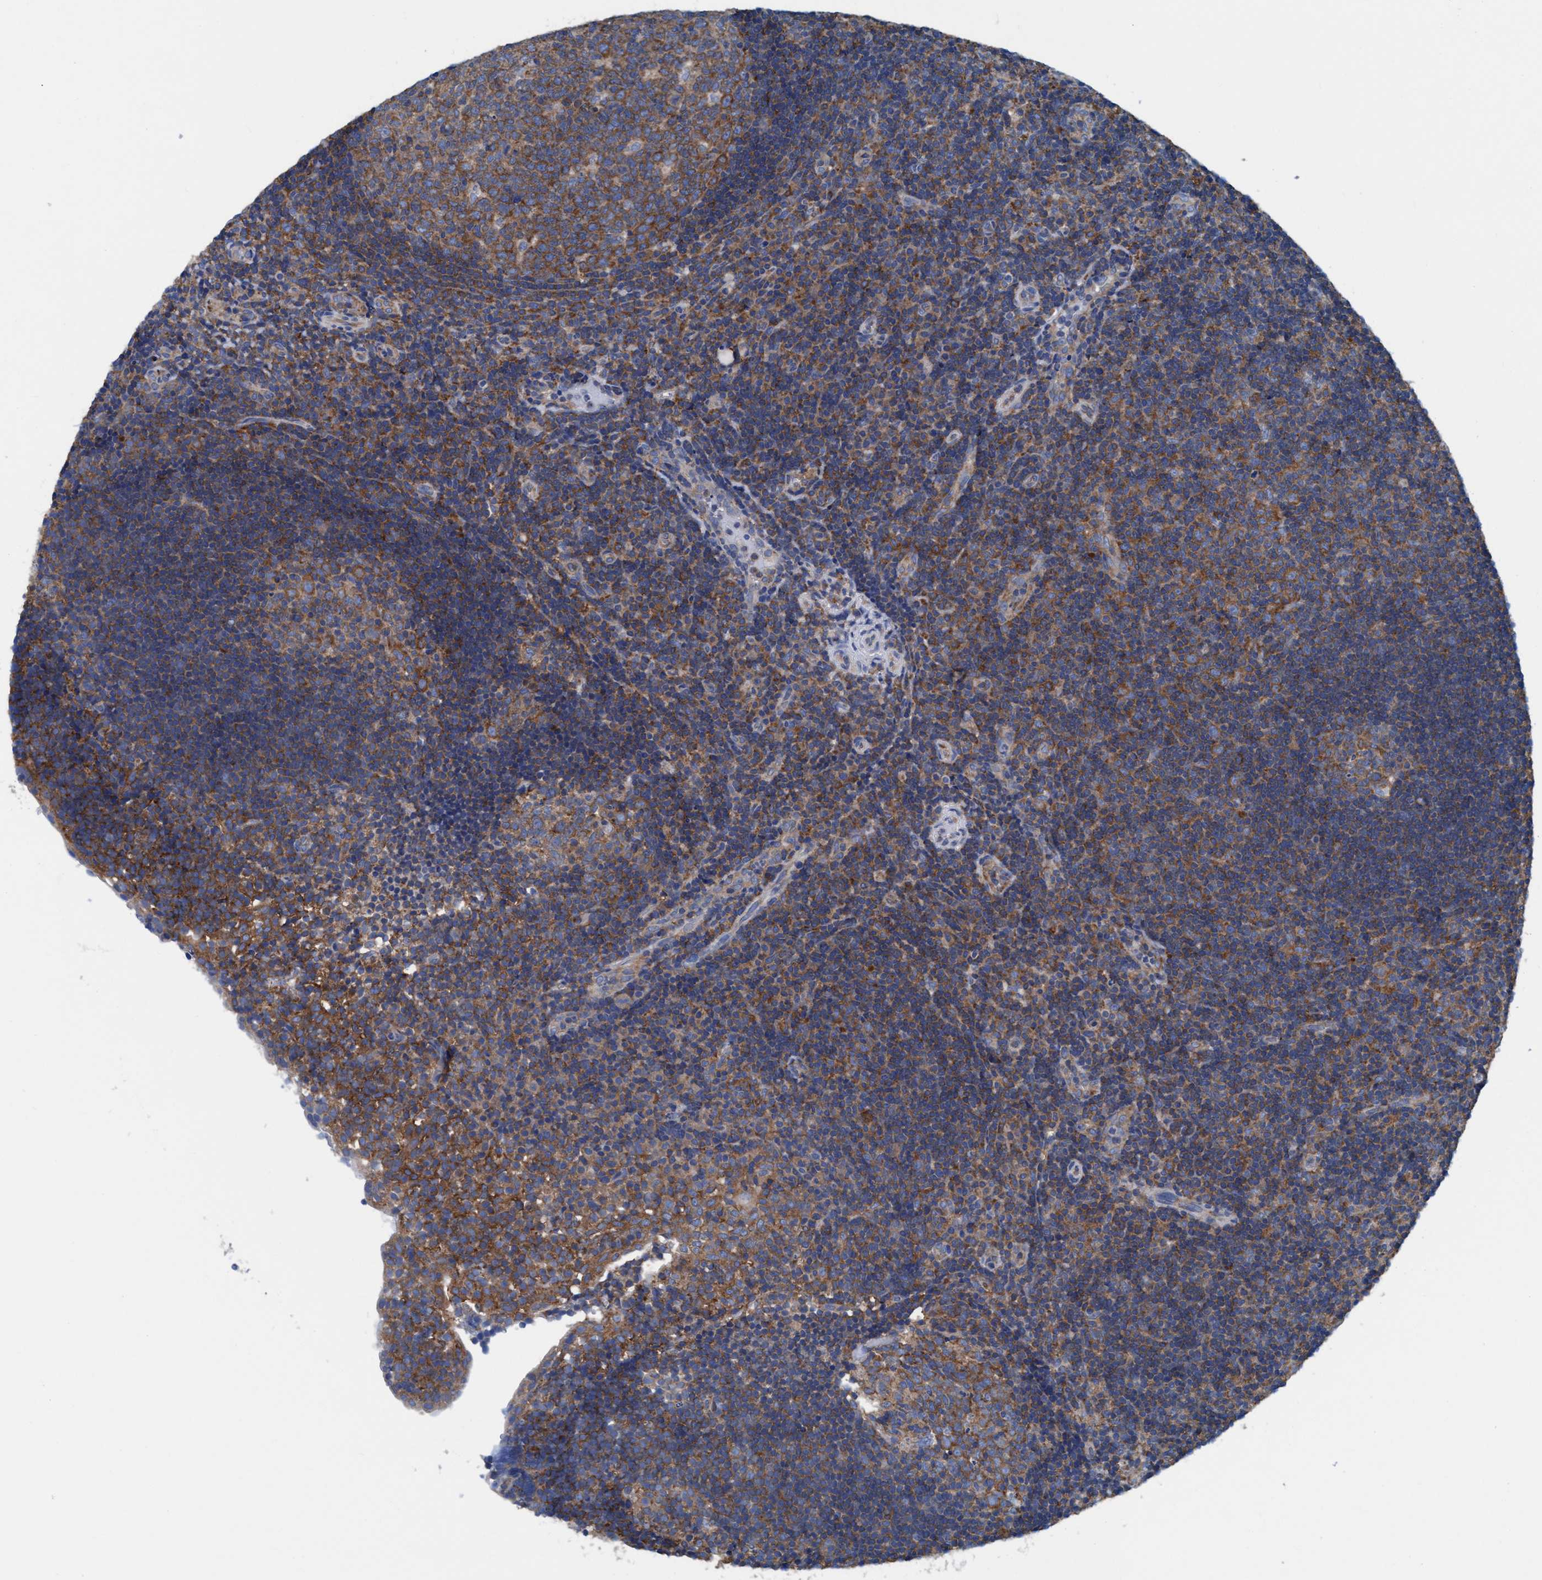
{"staining": {"intensity": "moderate", "quantity": ">75%", "location": "cytoplasmic/membranous"}, "tissue": "tonsil", "cell_type": "Germinal center cells", "image_type": "normal", "snomed": [{"axis": "morphology", "description": "Normal tissue, NOS"}, {"axis": "topography", "description": "Tonsil"}], "caption": "Normal tonsil was stained to show a protein in brown. There is medium levels of moderate cytoplasmic/membranous expression in approximately >75% of germinal center cells. (Brightfield microscopy of DAB IHC at high magnification).", "gene": "NMT1", "patient": {"sex": "female", "age": 40}}